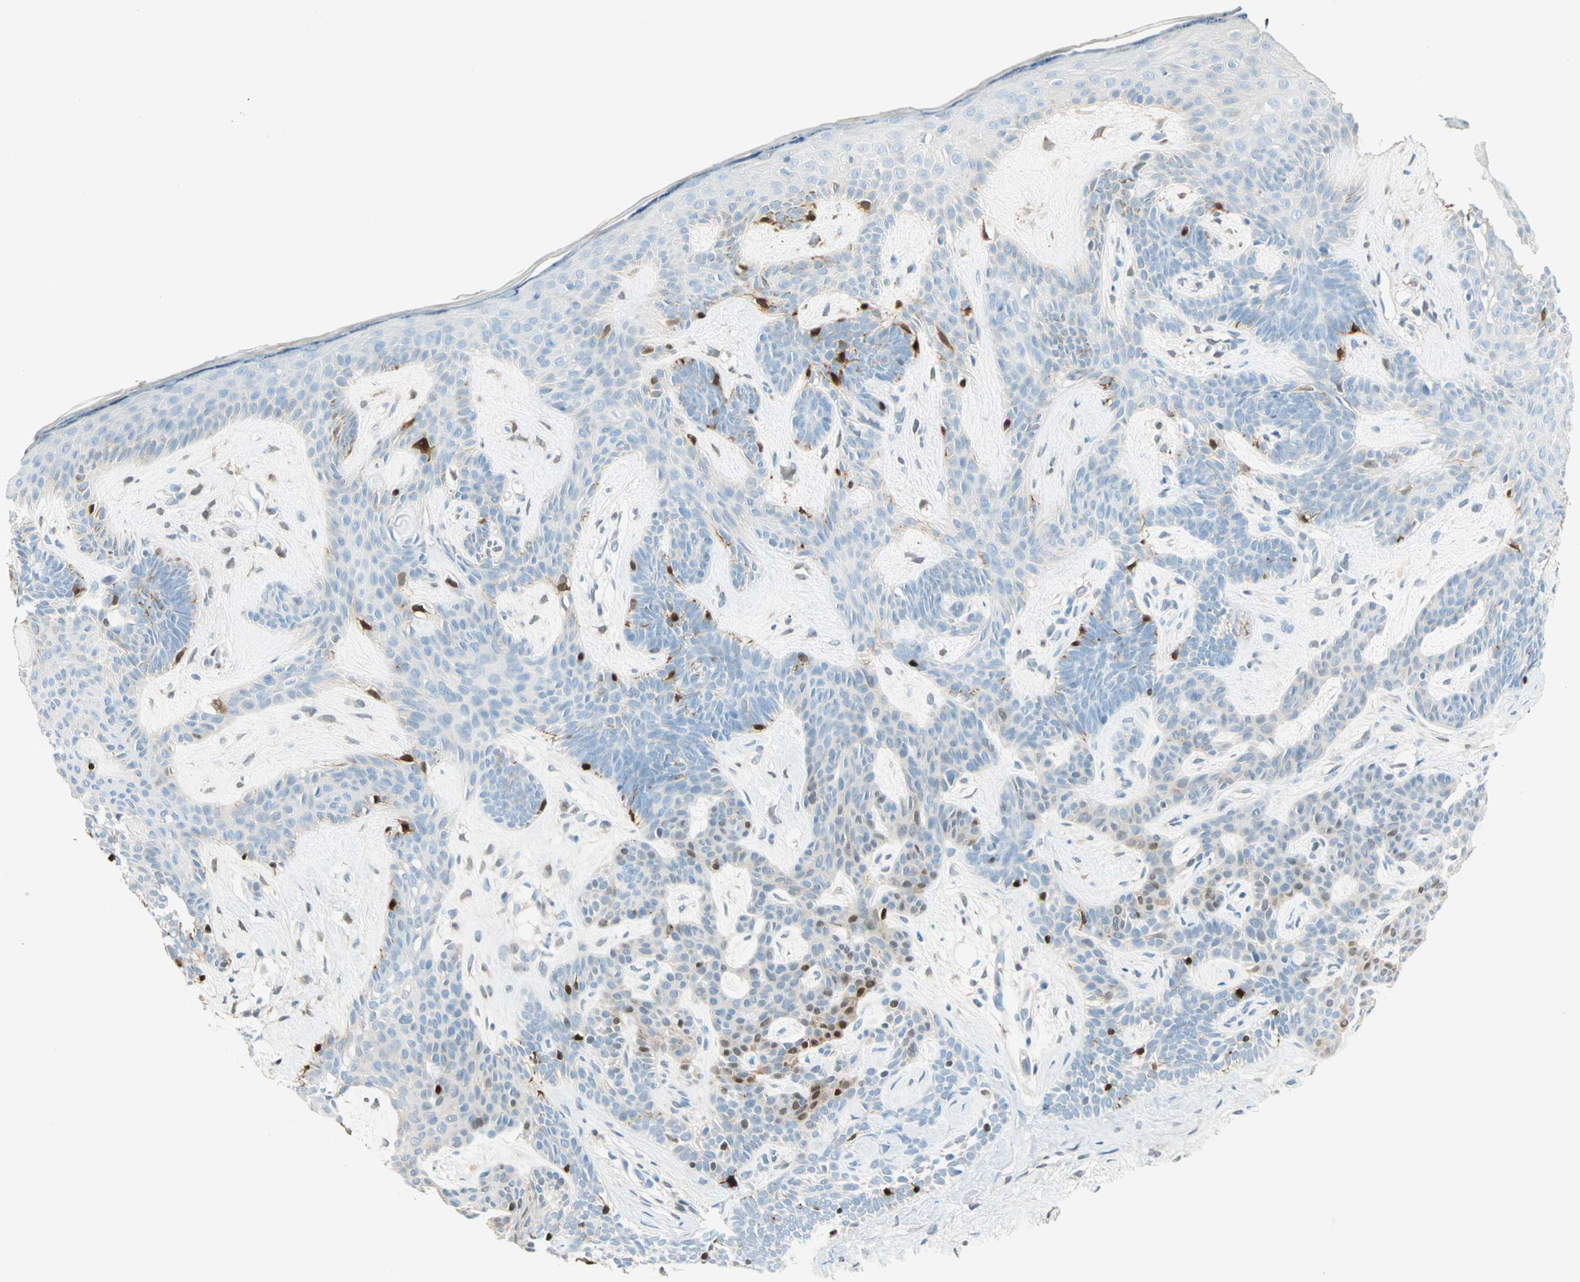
{"staining": {"intensity": "strong", "quantity": "<25%", "location": "cytoplasmic/membranous,nuclear"}, "tissue": "skin cancer", "cell_type": "Tumor cells", "image_type": "cancer", "snomed": [{"axis": "morphology", "description": "Developmental malformation"}, {"axis": "morphology", "description": "Basal cell carcinoma"}, {"axis": "topography", "description": "Skin"}], "caption": "Human skin basal cell carcinoma stained with a brown dye shows strong cytoplasmic/membranous and nuclear positive expression in about <25% of tumor cells.", "gene": "S100A1", "patient": {"sex": "female", "age": 62}}